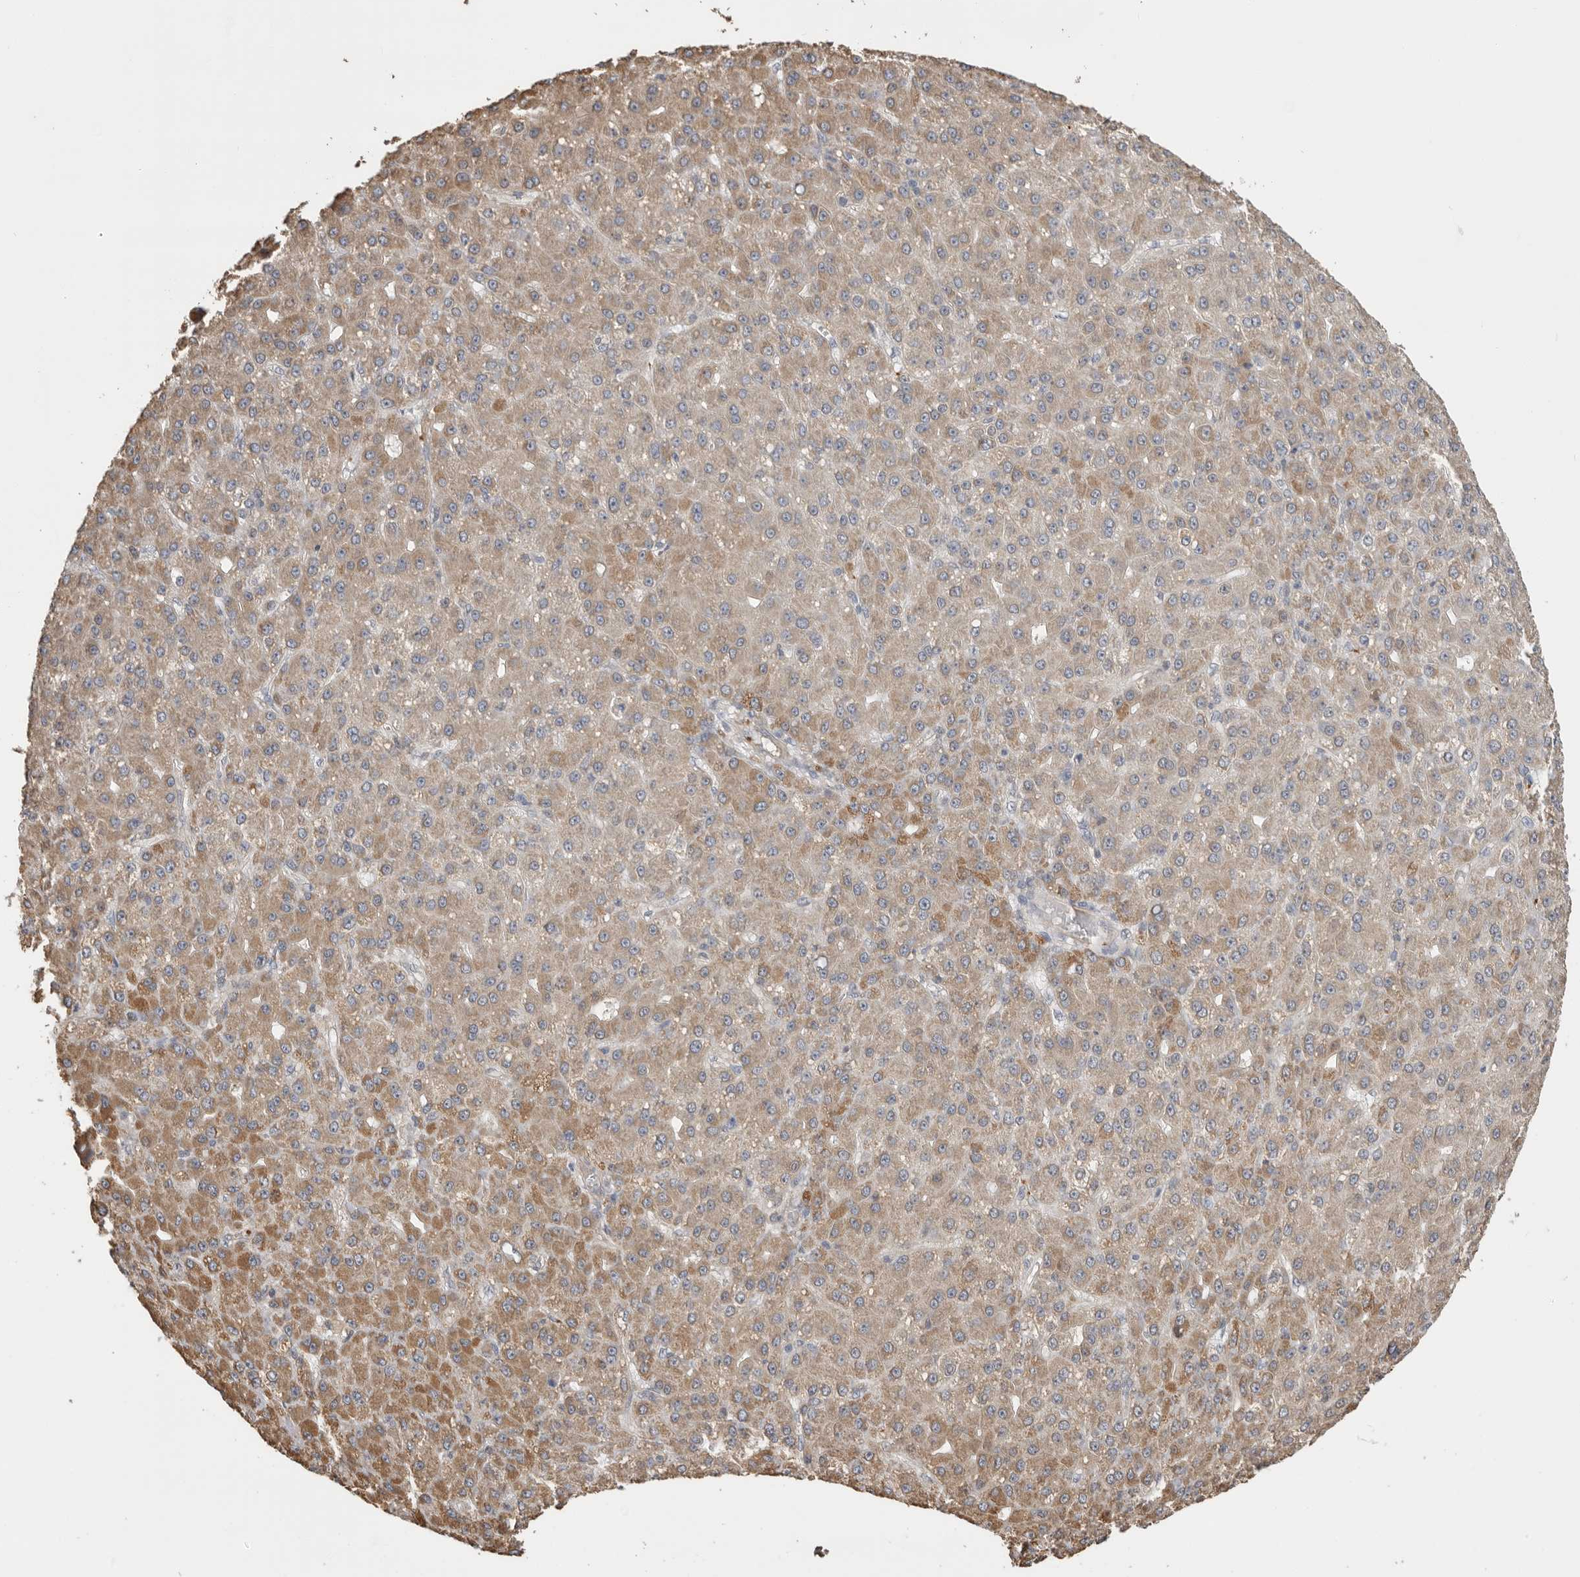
{"staining": {"intensity": "moderate", "quantity": ">75%", "location": "cytoplasmic/membranous"}, "tissue": "liver cancer", "cell_type": "Tumor cells", "image_type": "cancer", "snomed": [{"axis": "morphology", "description": "Carcinoma, Hepatocellular, NOS"}, {"axis": "topography", "description": "Liver"}], "caption": "This histopathology image demonstrates liver hepatocellular carcinoma stained with immunohistochemistry (IHC) to label a protein in brown. The cytoplasmic/membranous of tumor cells show moderate positivity for the protein. Nuclei are counter-stained blue.", "gene": "CDC42BPB", "patient": {"sex": "male", "age": 67}}